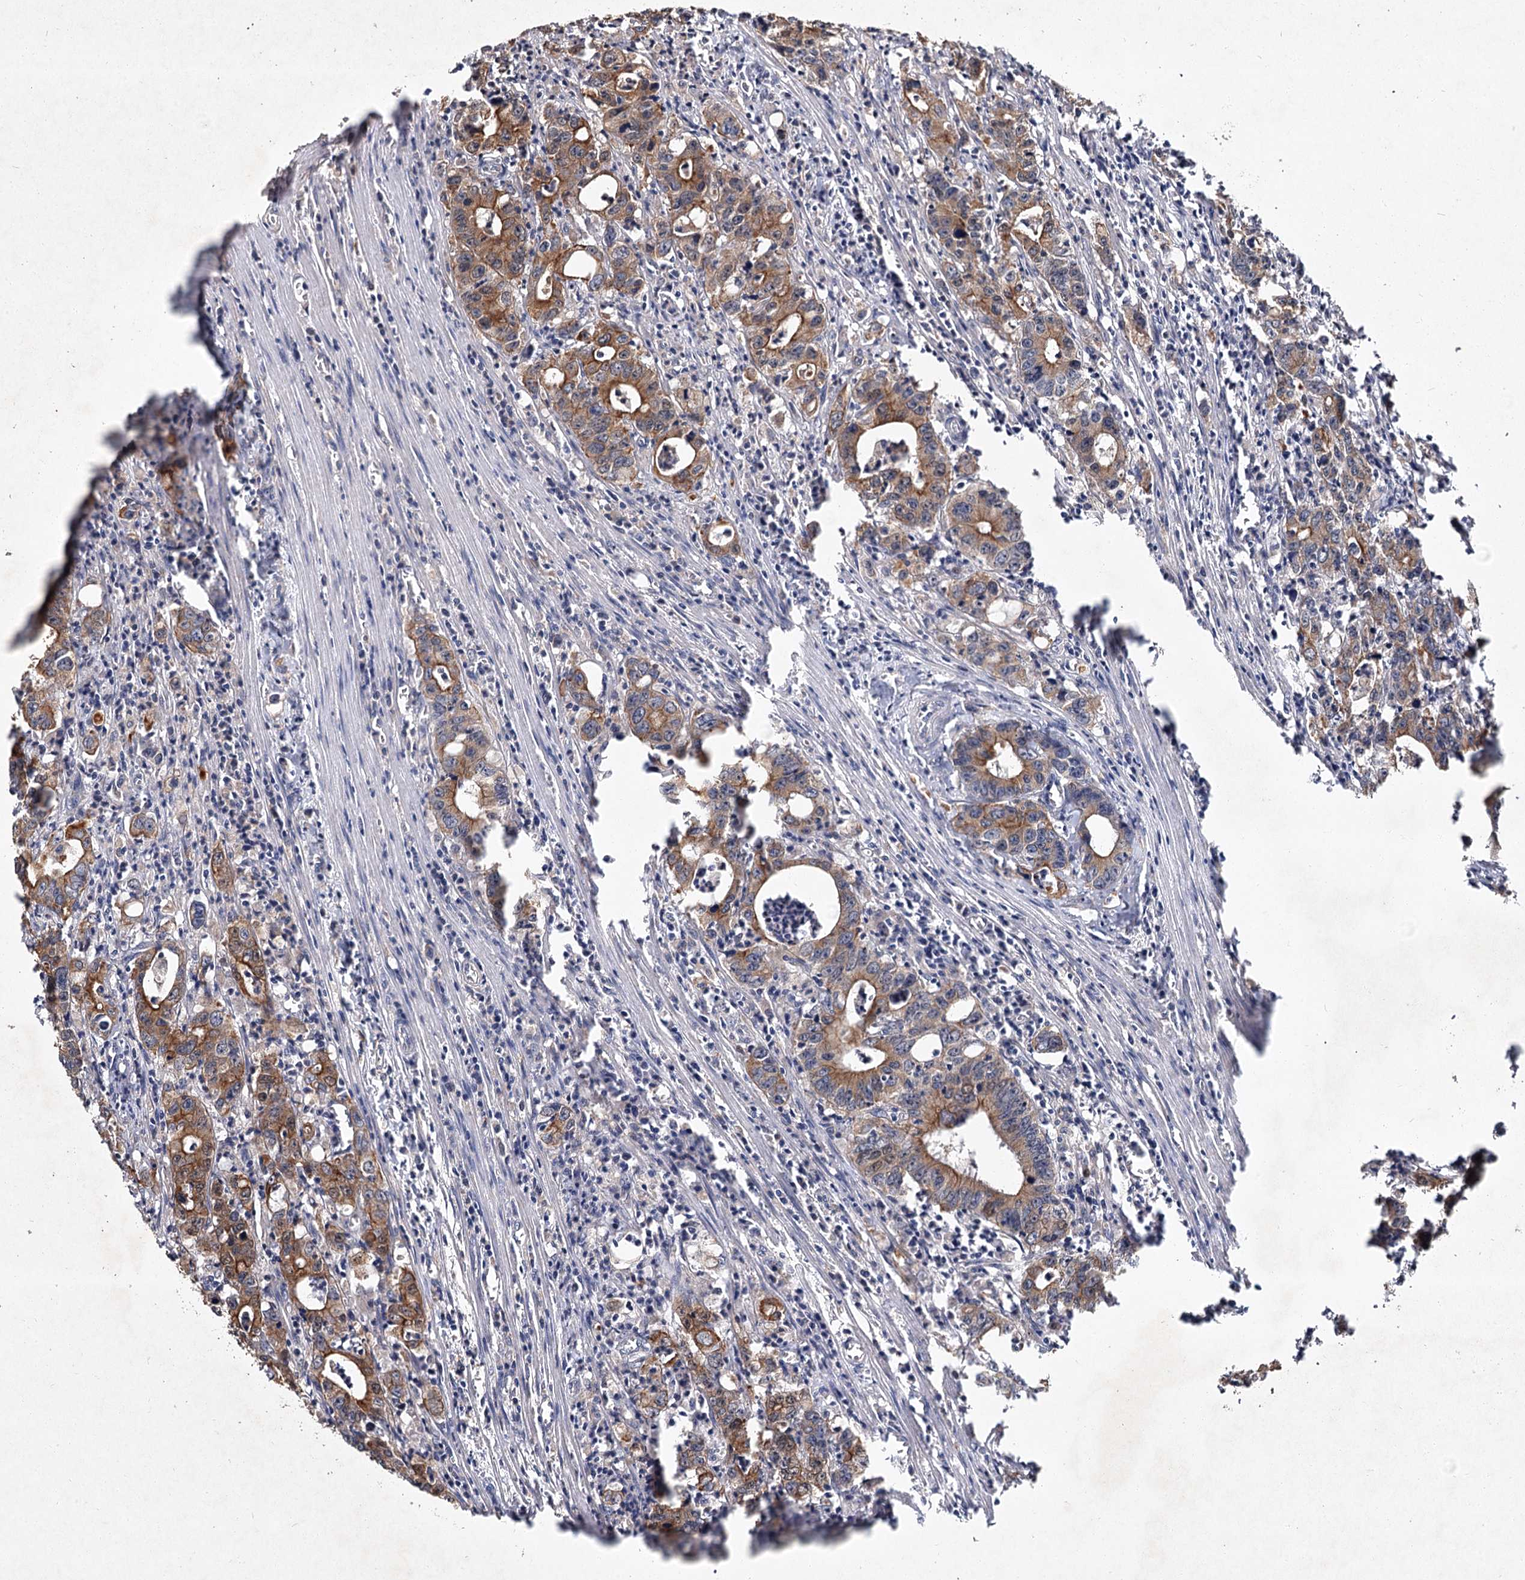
{"staining": {"intensity": "moderate", "quantity": ">75%", "location": "cytoplasmic/membranous"}, "tissue": "colorectal cancer", "cell_type": "Tumor cells", "image_type": "cancer", "snomed": [{"axis": "morphology", "description": "Adenocarcinoma, NOS"}, {"axis": "topography", "description": "Colon"}], "caption": "Colorectal cancer stained for a protein (brown) exhibits moderate cytoplasmic/membranous positive staining in about >75% of tumor cells.", "gene": "MFN1", "patient": {"sex": "female", "age": 75}}